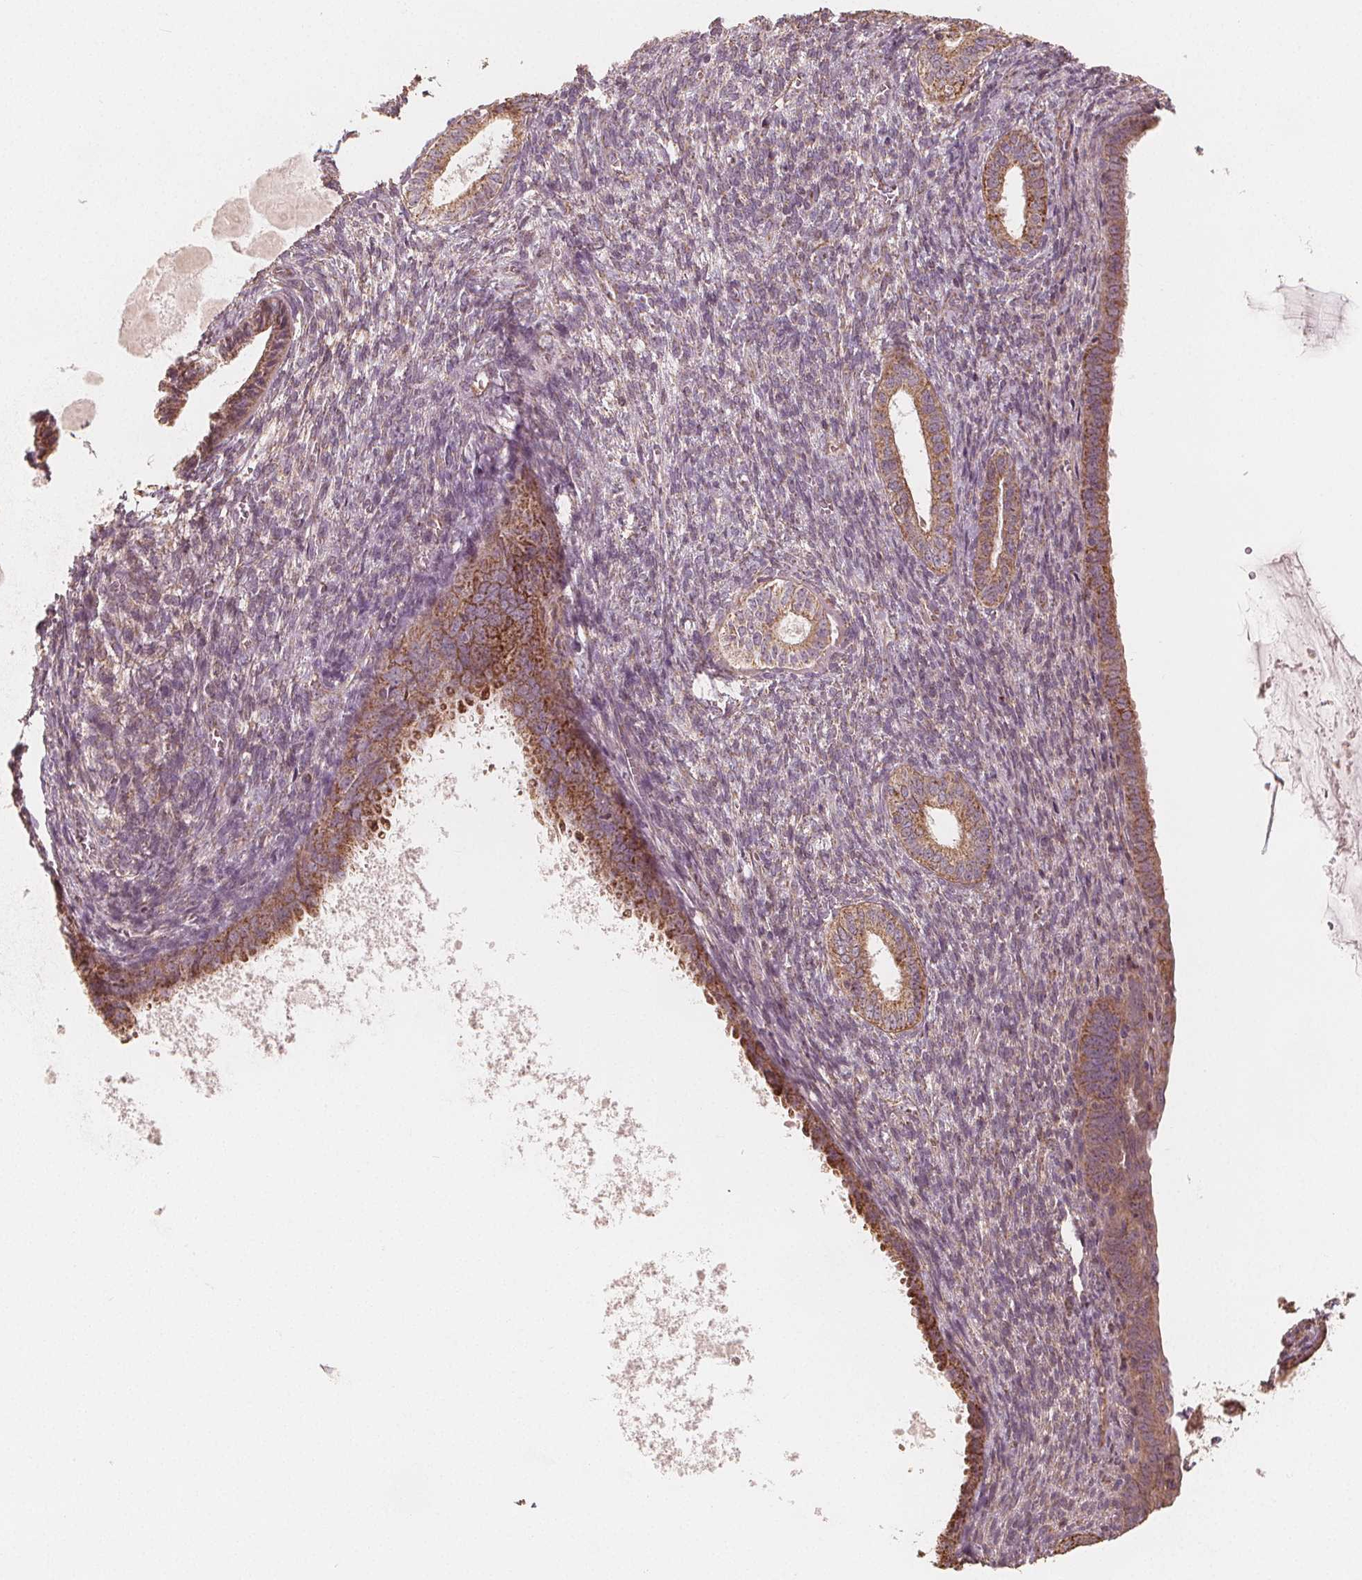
{"staining": {"intensity": "moderate", "quantity": ">75%", "location": "cytoplasmic/membranous"}, "tissue": "endometrial cancer", "cell_type": "Tumor cells", "image_type": "cancer", "snomed": [{"axis": "morphology", "description": "Adenocarcinoma, NOS"}, {"axis": "topography", "description": "Endometrium"}], "caption": "Immunohistochemistry photomicrograph of endometrial cancer stained for a protein (brown), which shows medium levels of moderate cytoplasmic/membranous positivity in approximately >75% of tumor cells.", "gene": "PEX26", "patient": {"sex": "female", "age": 86}}